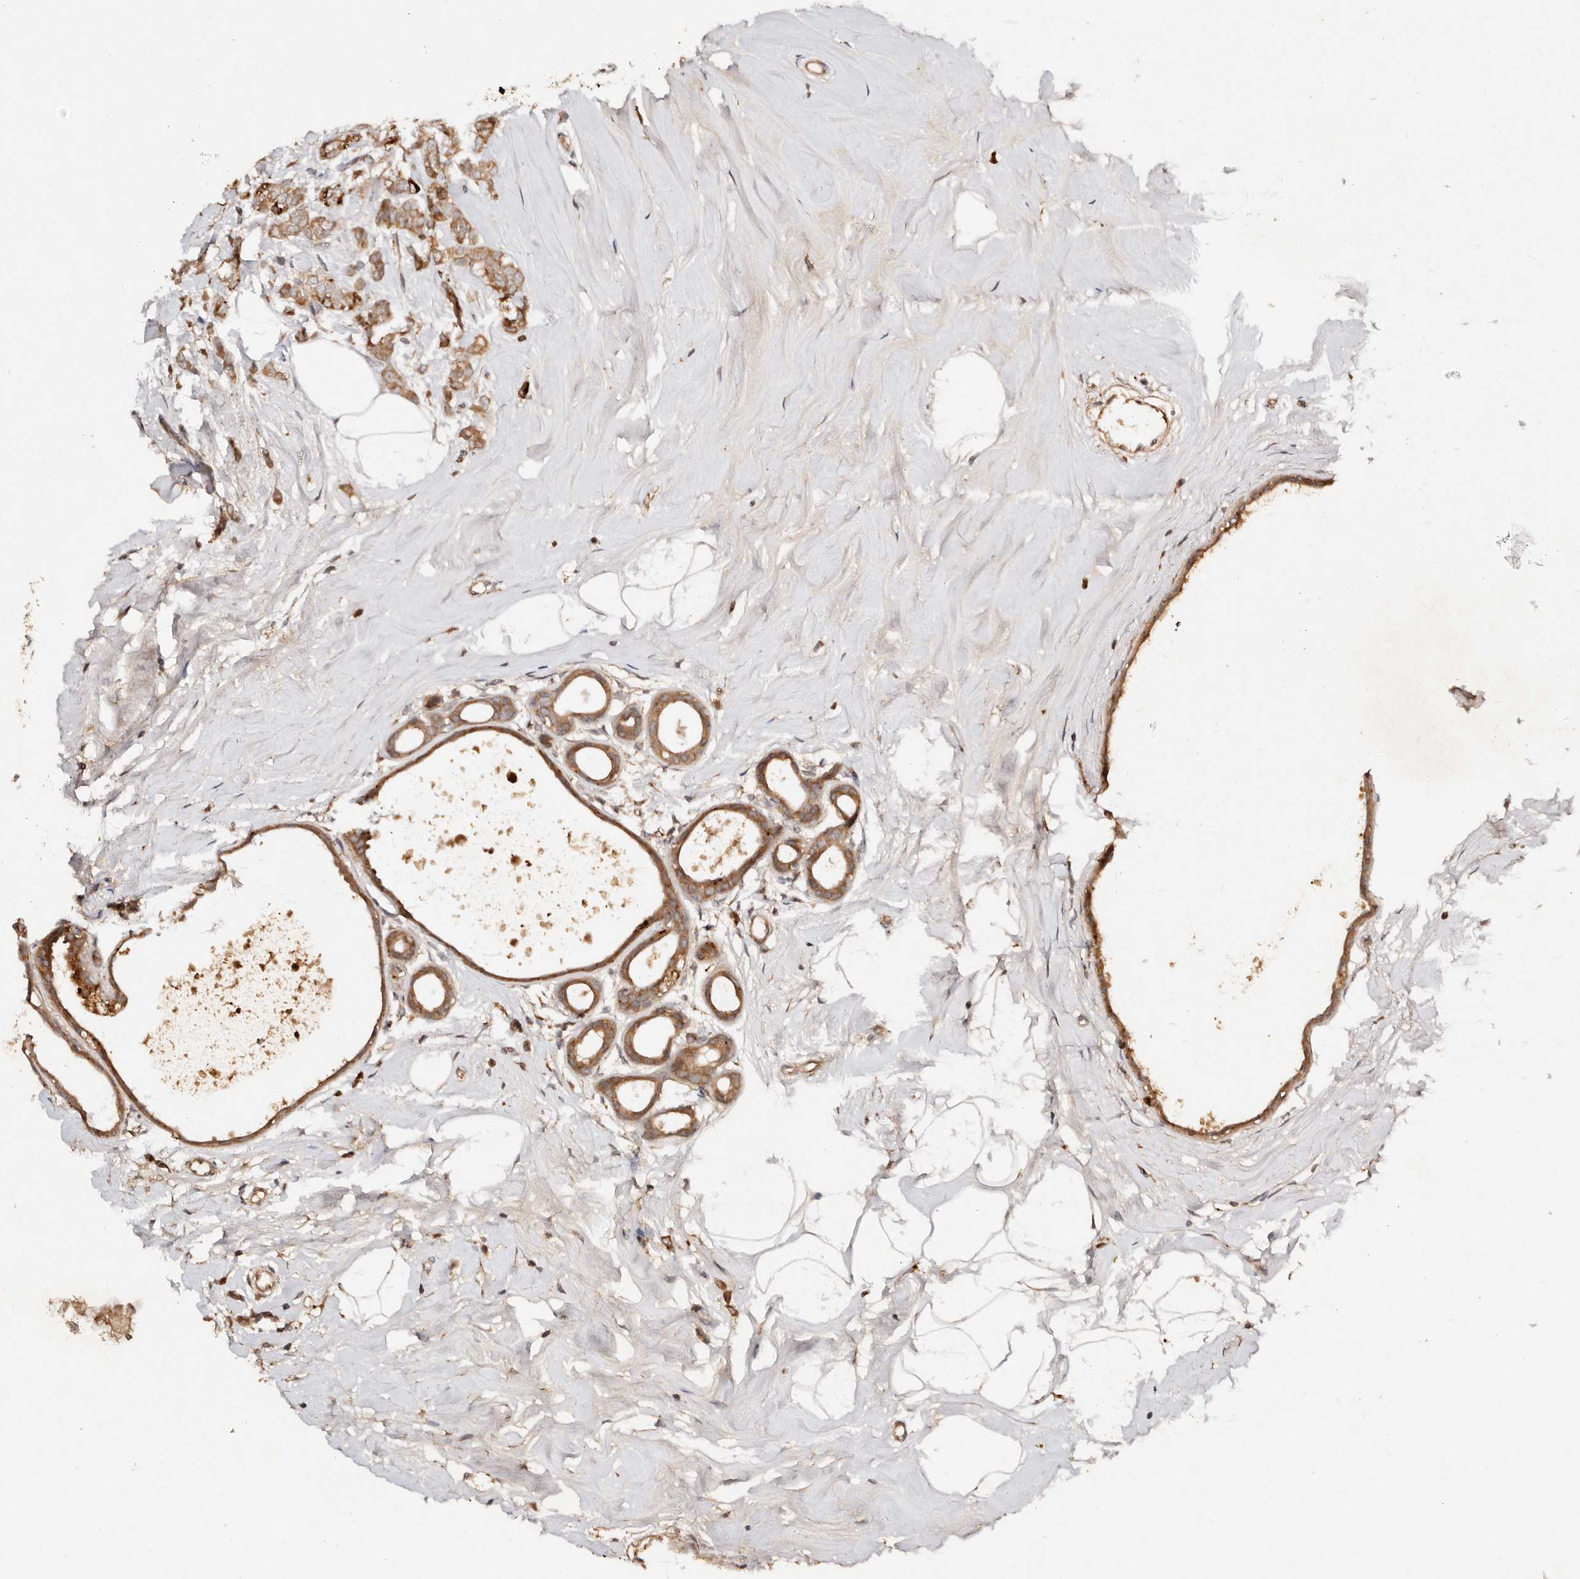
{"staining": {"intensity": "moderate", "quantity": ">75%", "location": "cytoplasmic/membranous"}, "tissue": "breast cancer", "cell_type": "Tumor cells", "image_type": "cancer", "snomed": [{"axis": "morphology", "description": "Lobular carcinoma"}, {"axis": "topography", "description": "Breast"}], "caption": "A histopathology image of lobular carcinoma (breast) stained for a protein shows moderate cytoplasmic/membranous brown staining in tumor cells.", "gene": "DENND11", "patient": {"sex": "female", "age": 47}}